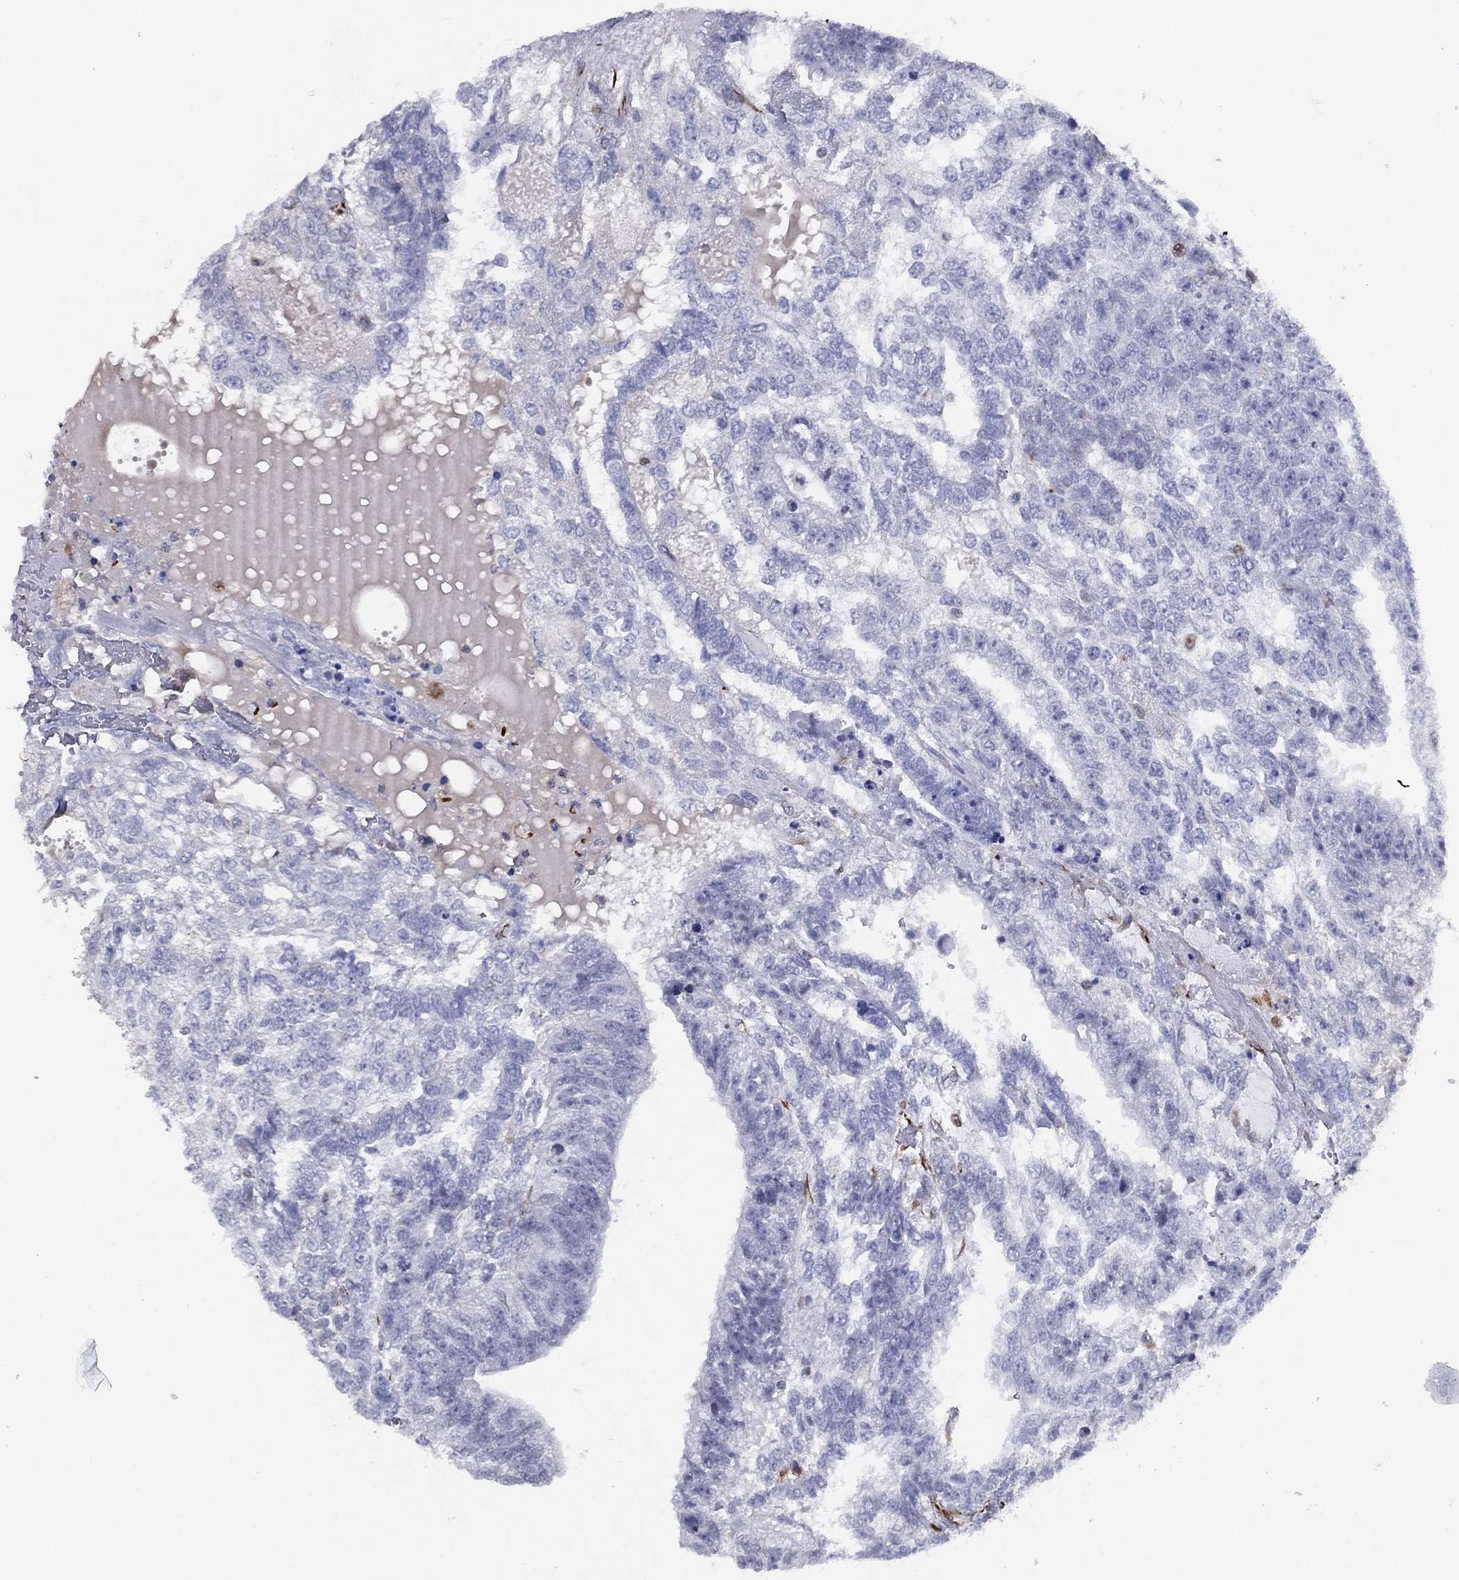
{"staining": {"intensity": "negative", "quantity": "none", "location": "none"}, "tissue": "testis cancer", "cell_type": "Tumor cells", "image_type": "cancer", "snomed": [{"axis": "morphology", "description": "Seminoma, NOS"}, {"axis": "morphology", "description": "Carcinoma, Embryonal, NOS"}, {"axis": "topography", "description": "Testis"}], "caption": "Human testis cancer (embryonal carcinoma) stained for a protein using immunohistochemistry demonstrates no positivity in tumor cells.", "gene": "MAS1", "patient": {"sex": "male", "age": 41}}